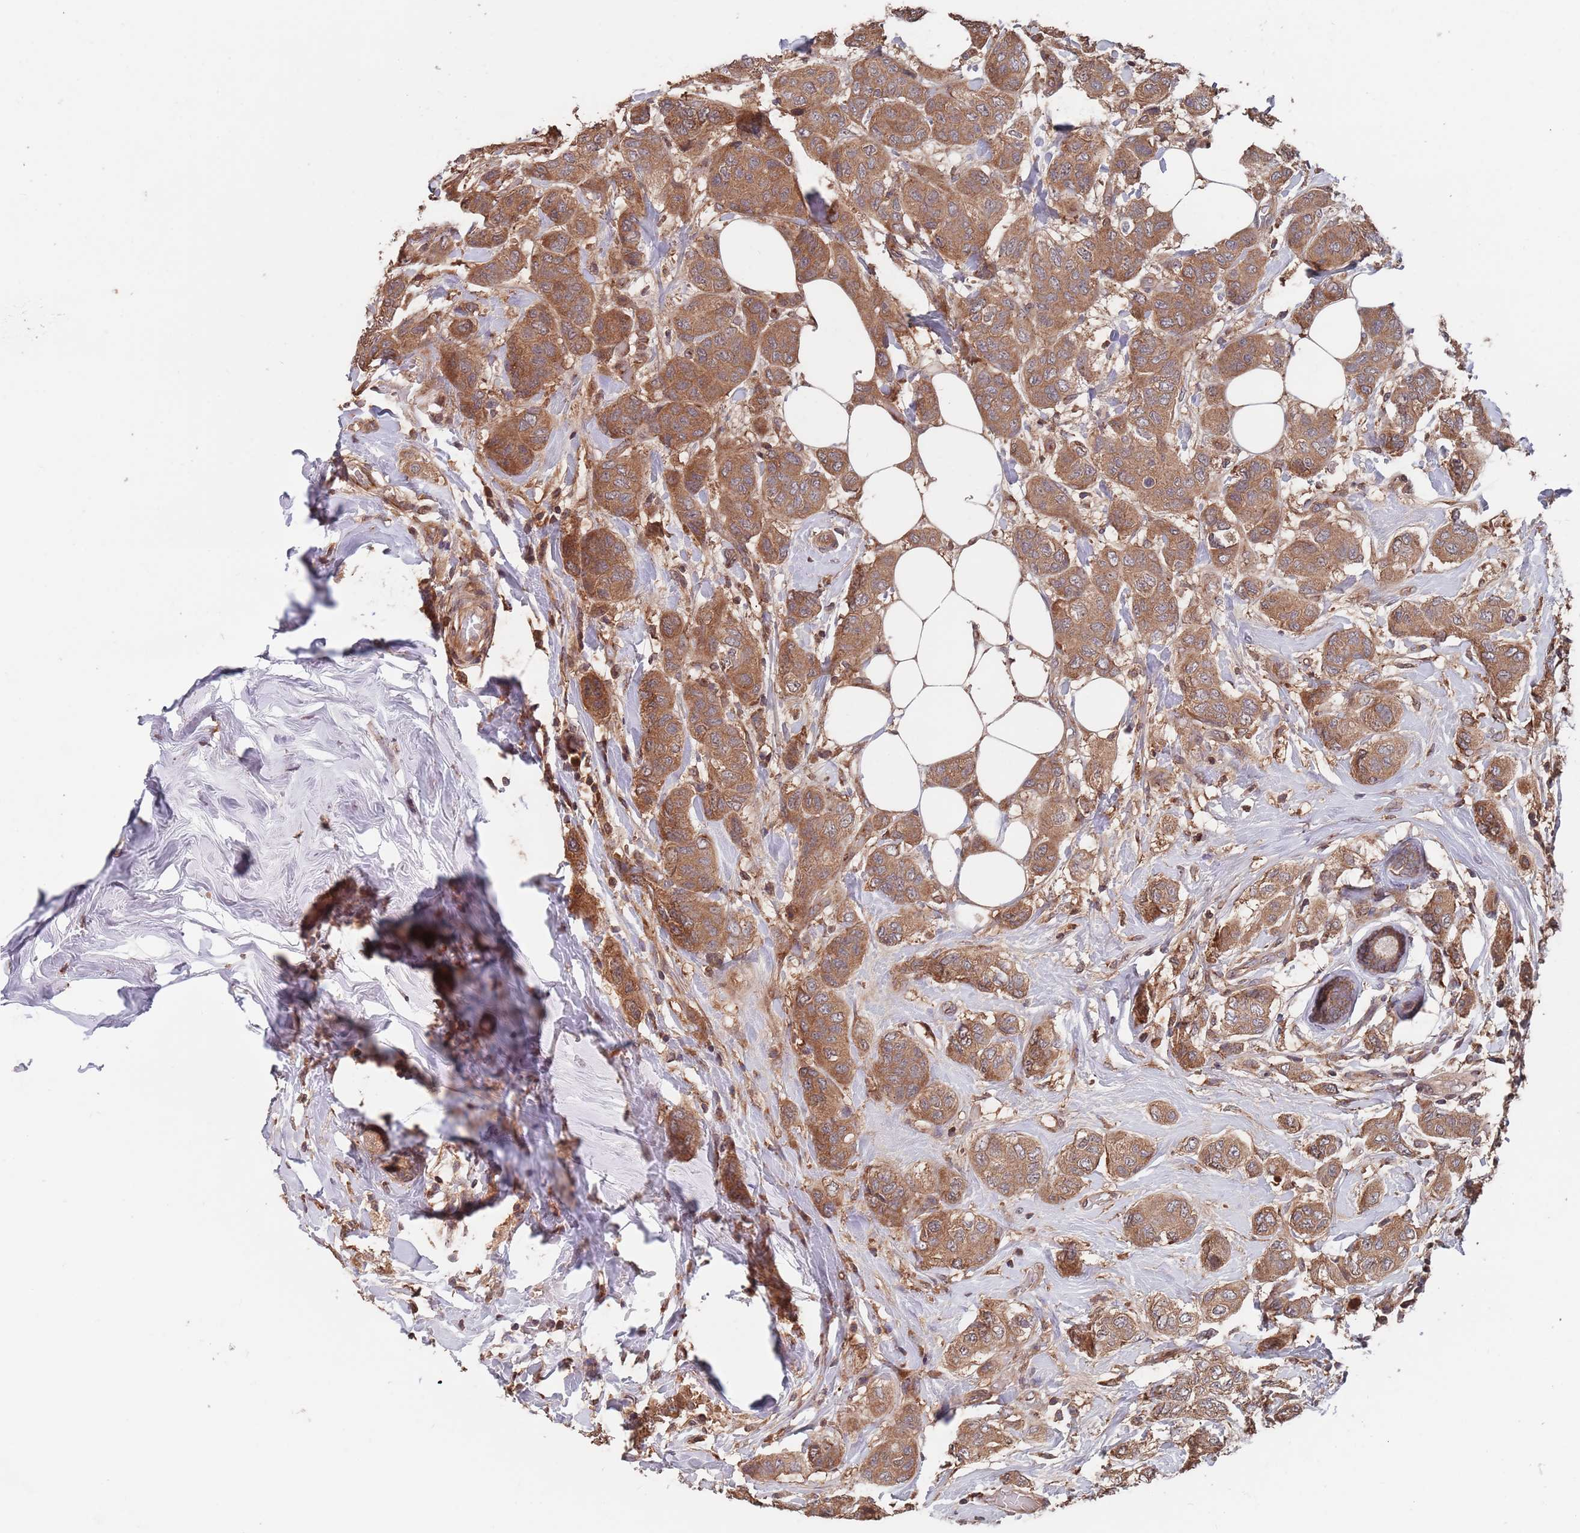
{"staining": {"intensity": "moderate", "quantity": ">75%", "location": "cytoplasmic/membranous"}, "tissue": "breast cancer", "cell_type": "Tumor cells", "image_type": "cancer", "snomed": [{"axis": "morphology", "description": "Lobular carcinoma"}, {"axis": "topography", "description": "Breast"}], "caption": "Human breast cancer stained with a protein marker displays moderate staining in tumor cells.", "gene": "UNC45A", "patient": {"sex": "female", "age": 51}}